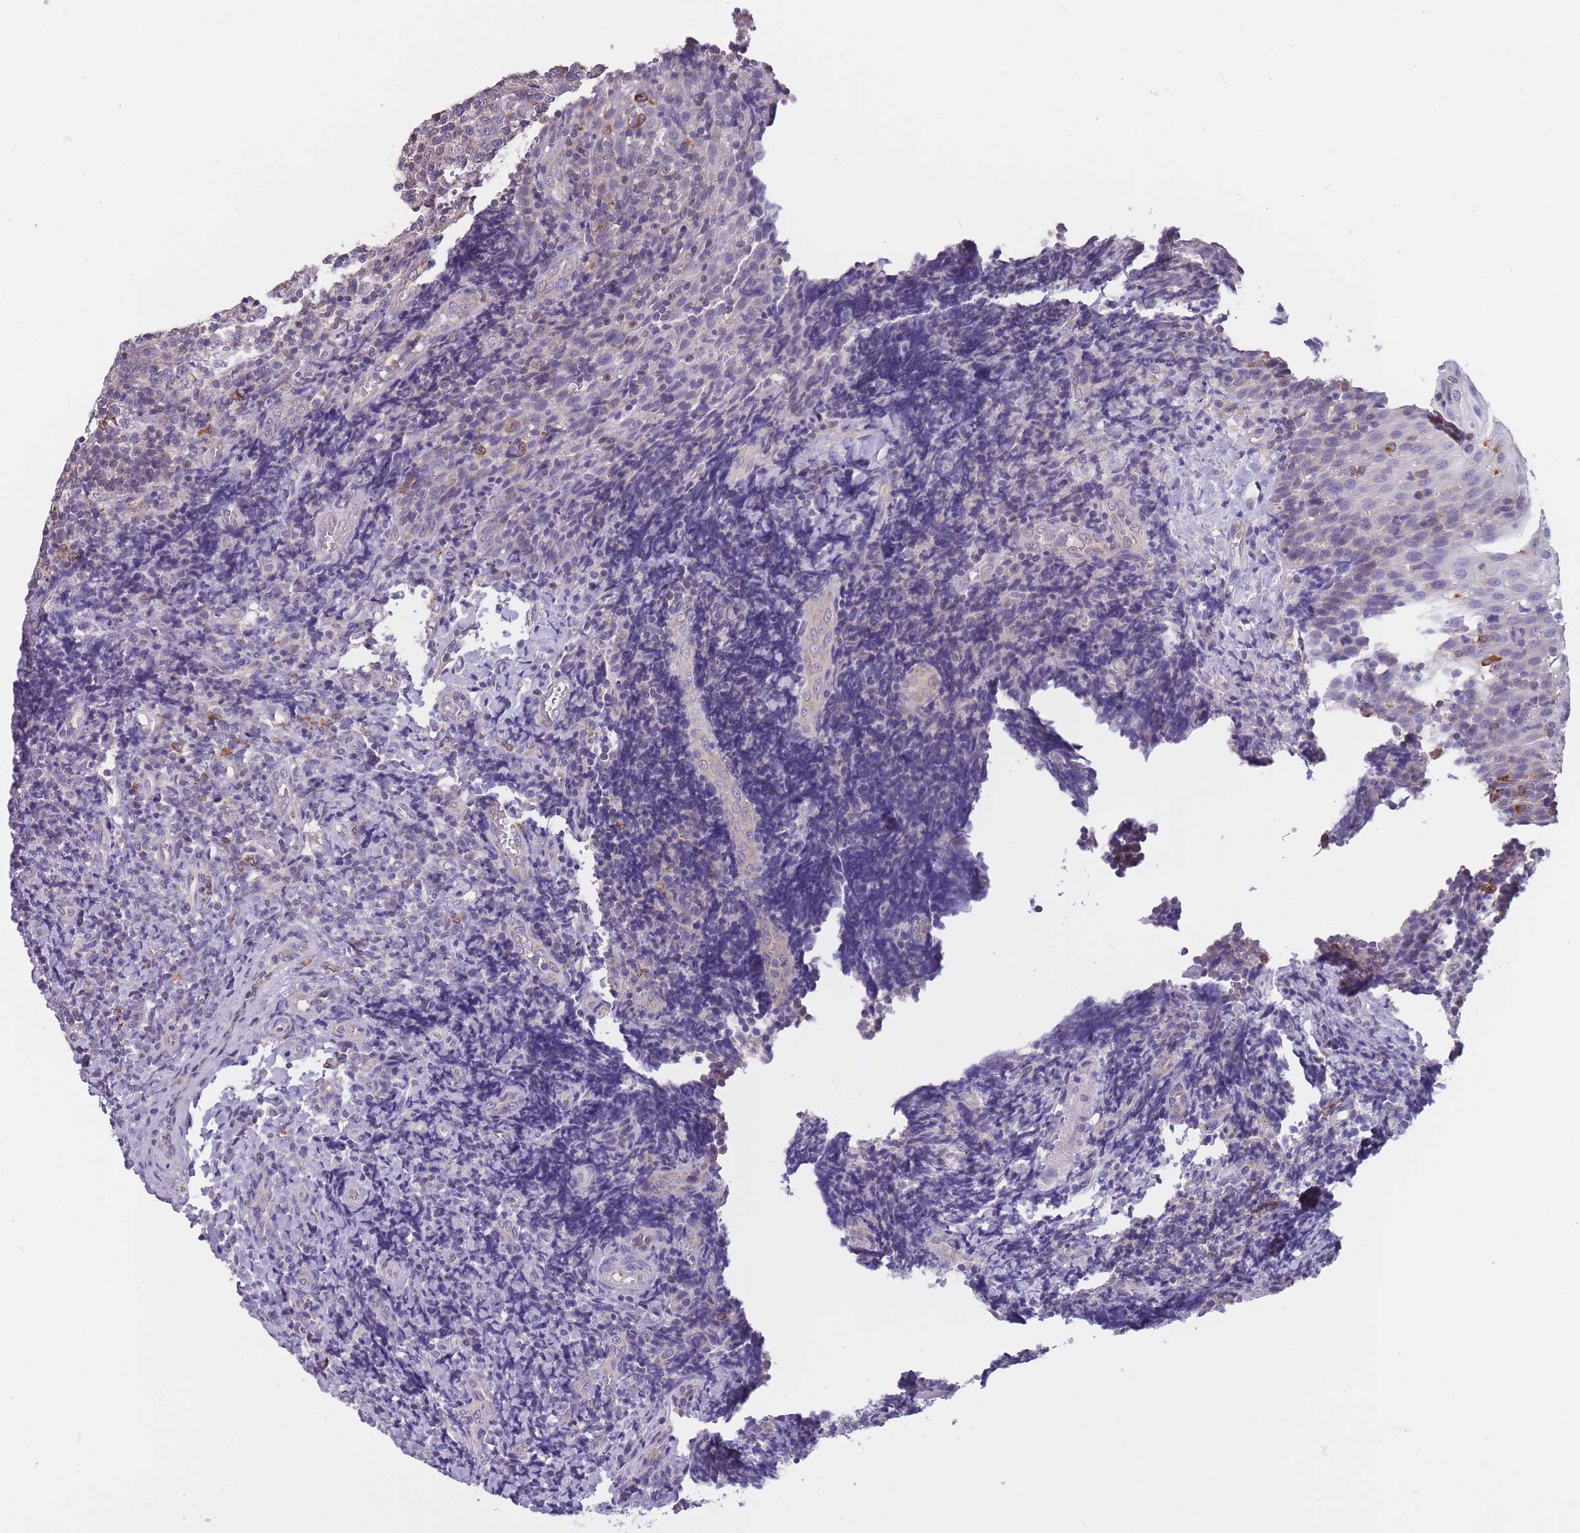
{"staining": {"intensity": "negative", "quantity": "none", "location": "none"}, "tissue": "tonsil", "cell_type": "Germinal center cells", "image_type": "normal", "snomed": [{"axis": "morphology", "description": "Normal tissue, NOS"}, {"axis": "topography", "description": "Tonsil"}], "caption": "DAB (3,3'-diaminobenzidine) immunohistochemical staining of unremarkable tonsil displays no significant staining in germinal center cells. The staining is performed using DAB (3,3'-diaminobenzidine) brown chromogen with nuclei counter-stained in using hematoxylin.", "gene": "ZNF662", "patient": {"sex": "female", "age": 19}}